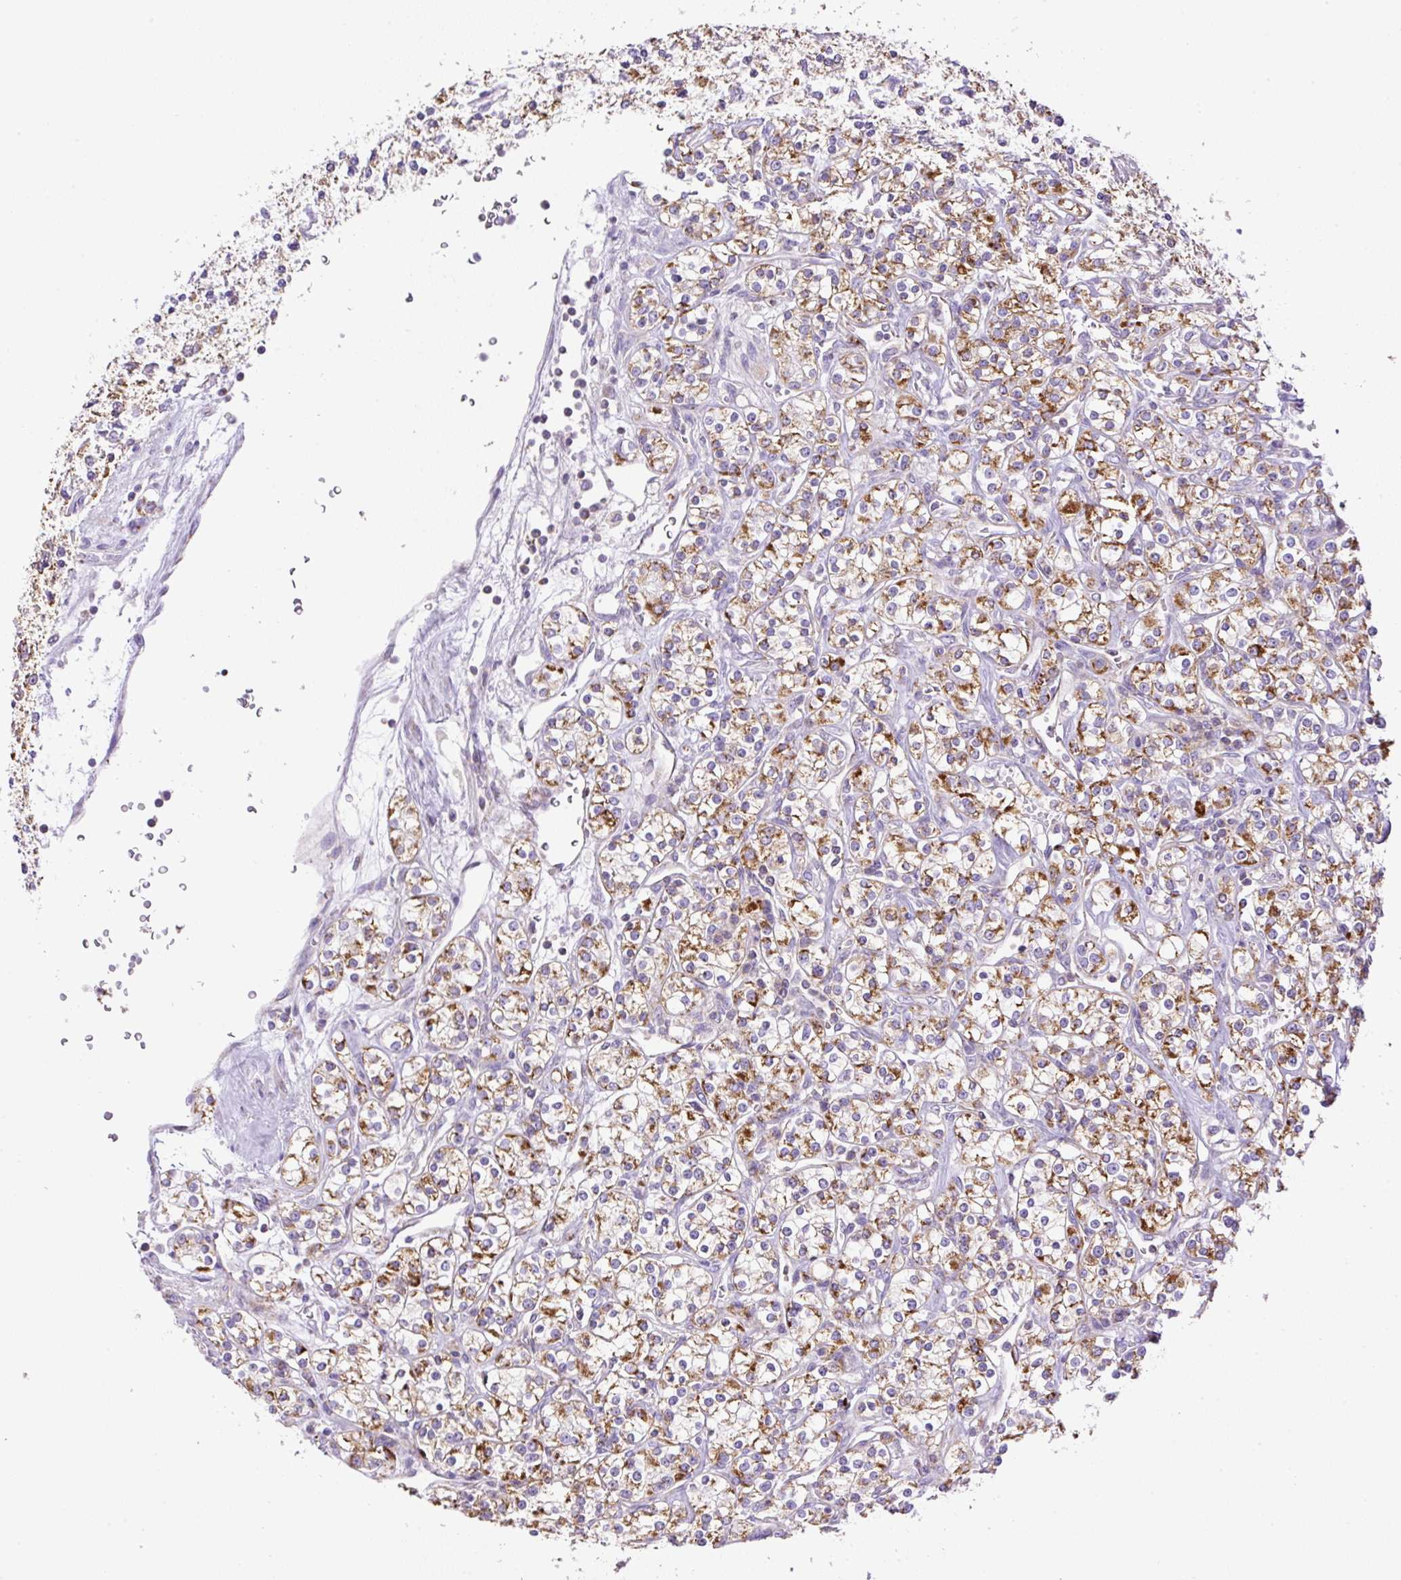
{"staining": {"intensity": "moderate", "quantity": ">75%", "location": "cytoplasmic/membranous"}, "tissue": "renal cancer", "cell_type": "Tumor cells", "image_type": "cancer", "snomed": [{"axis": "morphology", "description": "Adenocarcinoma, NOS"}, {"axis": "topography", "description": "Kidney"}], "caption": "Immunohistochemistry (IHC) (DAB) staining of renal cancer displays moderate cytoplasmic/membranous protein staining in about >75% of tumor cells.", "gene": "NF1", "patient": {"sex": "male", "age": 77}}